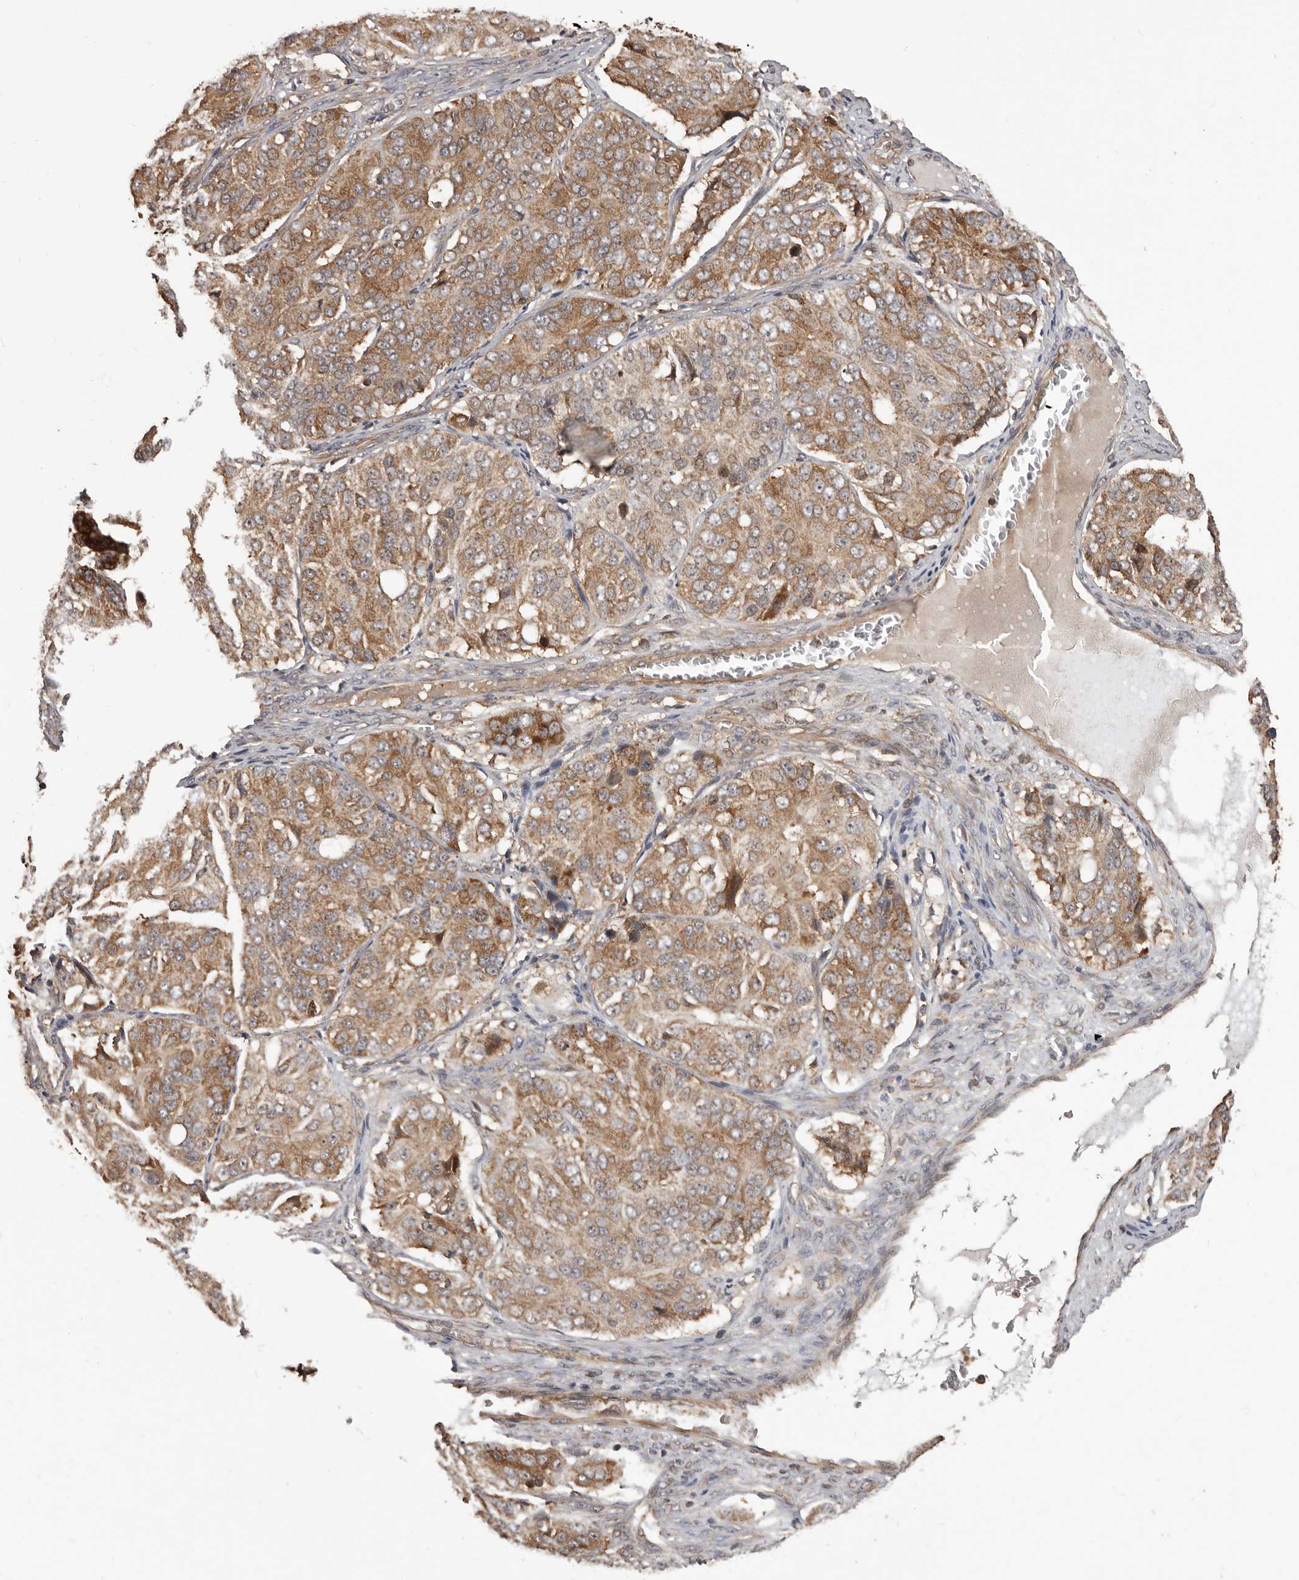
{"staining": {"intensity": "moderate", "quantity": ">75%", "location": "cytoplasmic/membranous"}, "tissue": "ovarian cancer", "cell_type": "Tumor cells", "image_type": "cancer", "snomed": [{"axis": "morphology", "description": "Carcinoma, endometroid"}, {"axis": "topography", "description": "Ovary"}], "caption": "The image shows staining of ovarian endometroid carcinoma, revealing moderate cytoplasmic/membranous protein staining (brown color) within tumor cells.", "gene": "HBS1L", "patient": {"sex": "female", "age": 51}}